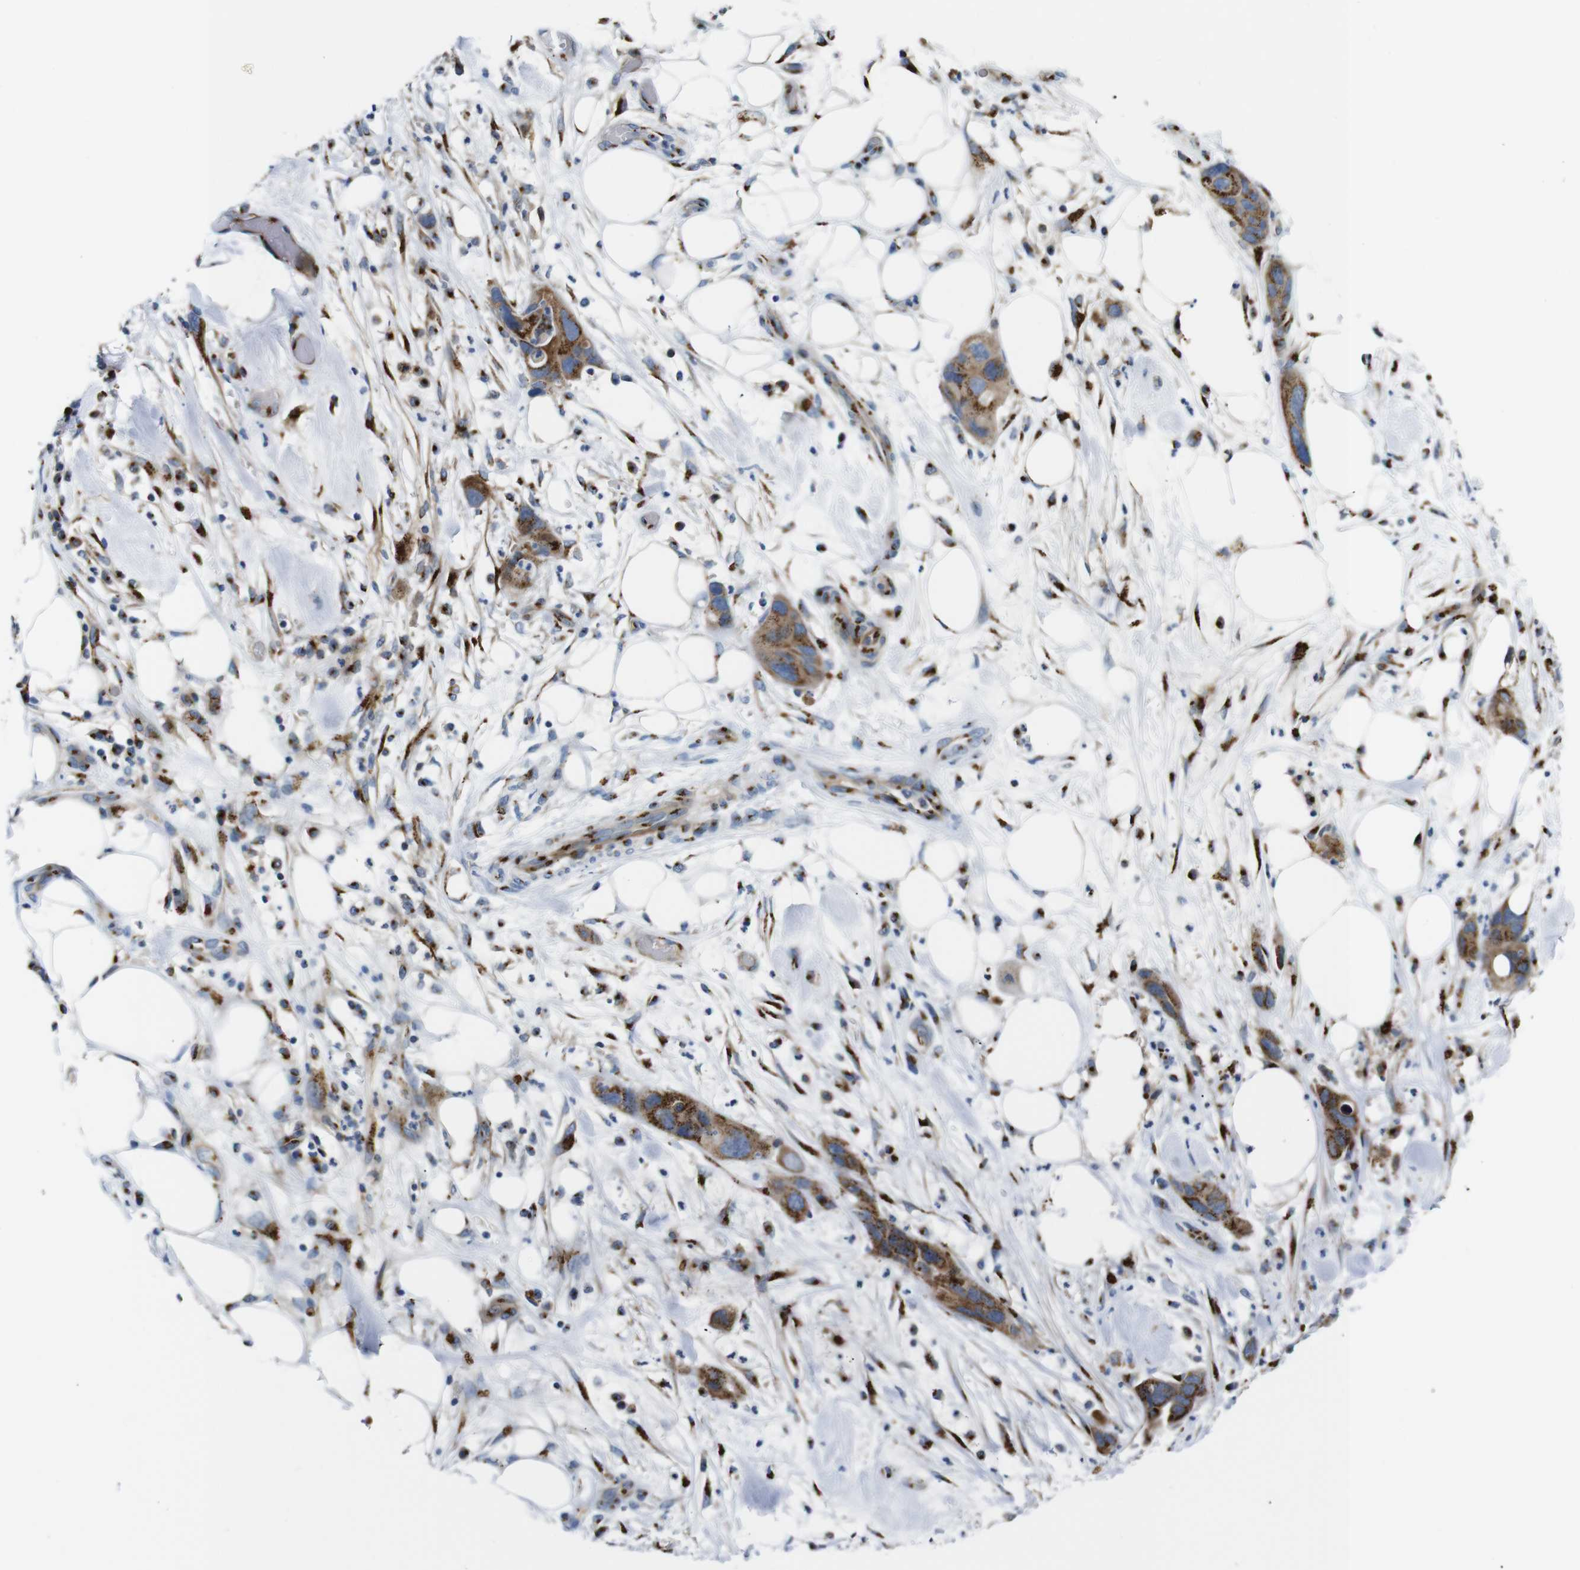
{"staining": {"intensity": "moderate", "quantity": ">75%", "location": "cytoplasmic/membranous"}, "tissue": "pancreatic cancer", "cell_type": "Tumor cells", "image_type": "cancer", "snomed": [{"axis": "morphology", "description": "Adenocarcinoma, NOS"}, {"axis": "topography", "description": "Pancreas"}], "caption": "A micrograph of pancreatic cancer stained for a protein demonstrates moderate cytoplasmic/membranous brown staining in tumor cells.", "gene": "TGOLN2", "patient": {"sex": "female", "age": 71}}